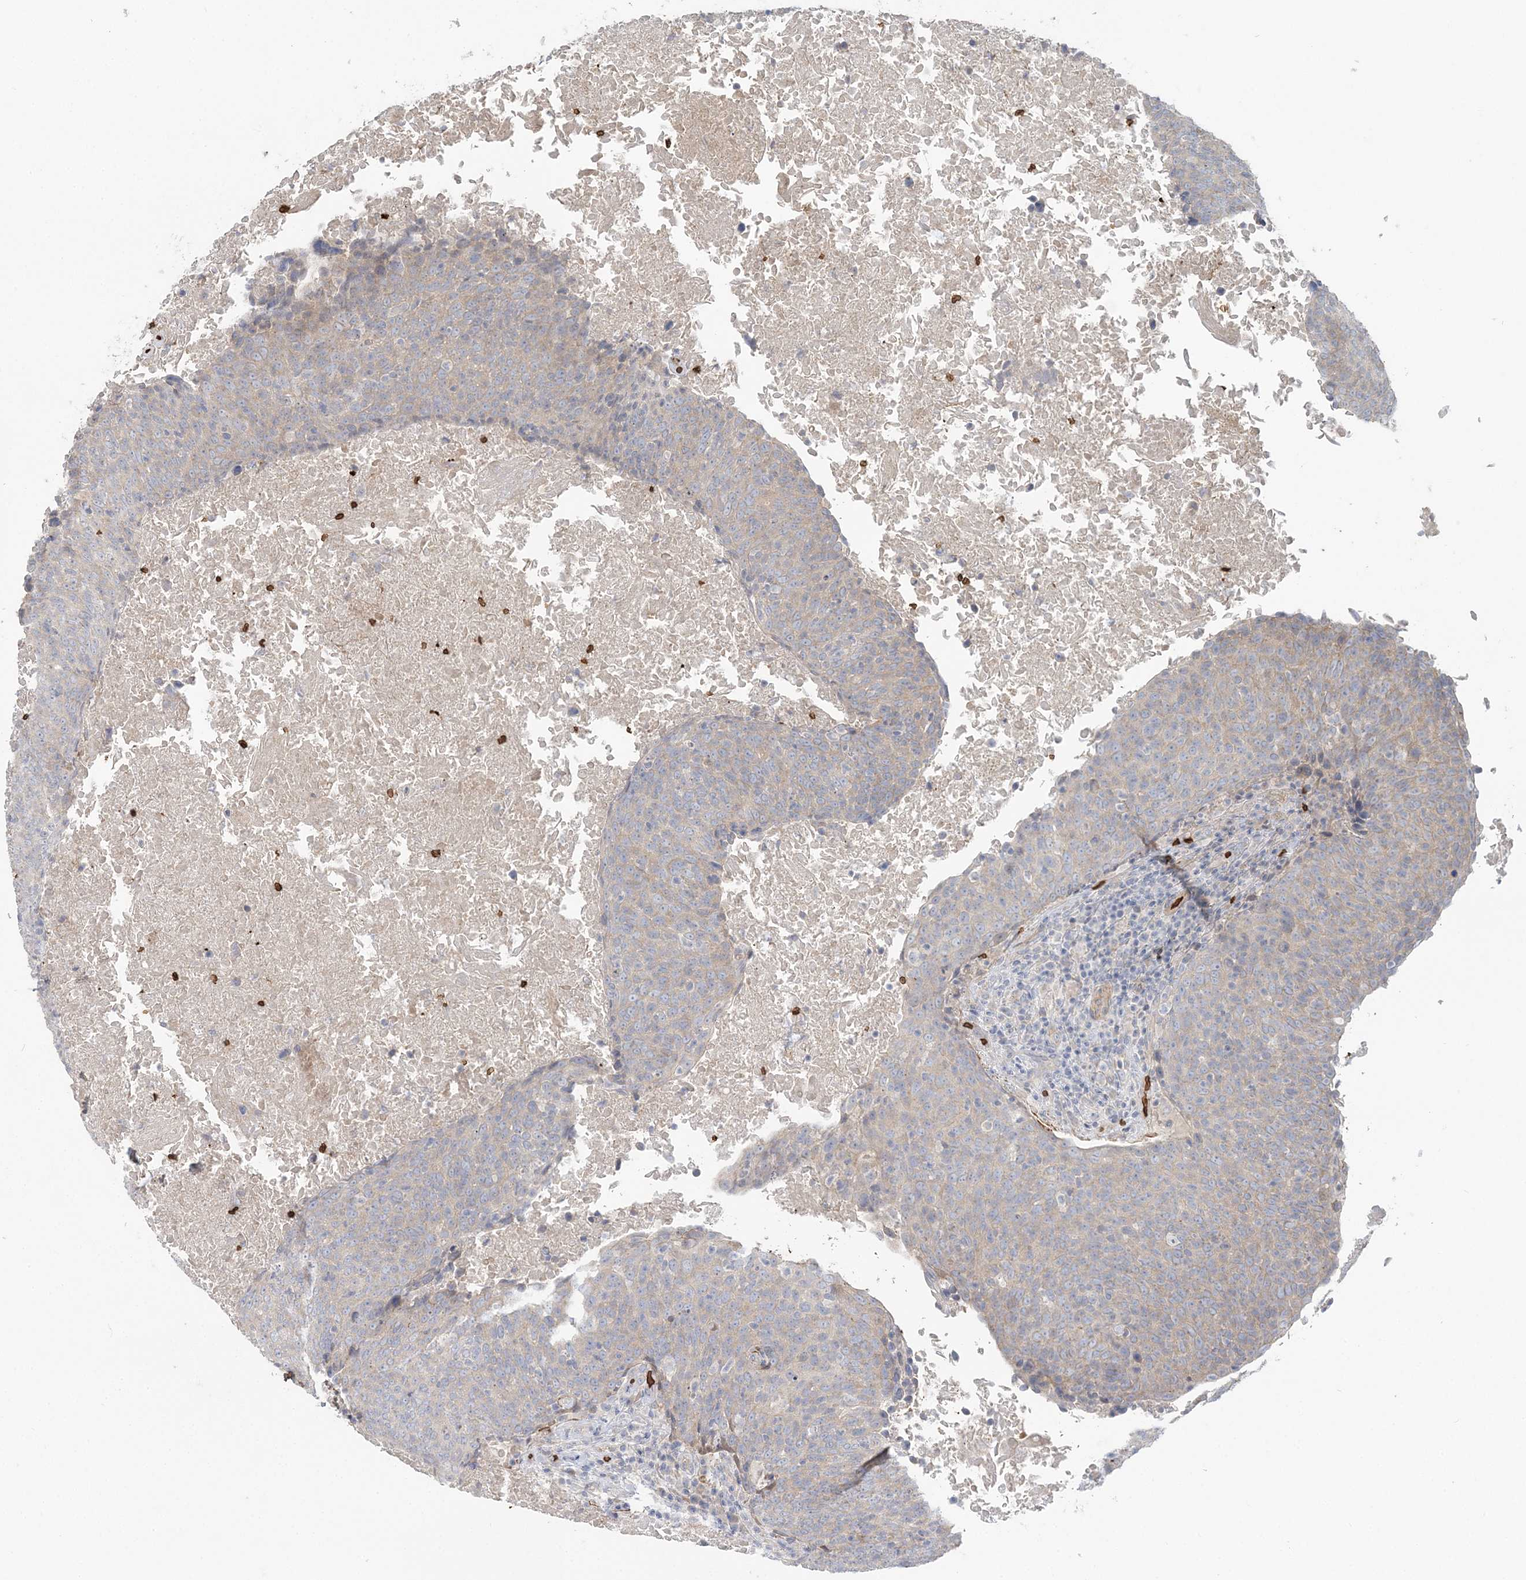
{"staining": {"intensity": "weak", "quantity": "<25%", "location": "cytoplasmic/membranous"}, "tissue": "head and neck cancer", "cell_type": "Tumor cells", "image_type": "cancer", "snomed": [{"axis": "morphology", "description": "Squamous cell carcinoma, NOS"}, {"axis": "morphology", "description": "Squamous cell carcinoma, metastatic, NOS"}, {"axis": "topography", "description": "Lymph node"}, {"axis": "topography", "description": "Head-Neck"}], "caption": "The immunohistochemistry (IHC) photomicrograph has no significant staining in tumor cells of head and neck squamous cell carcinoma tissue.", "gene": "SERINC1", "patient": {"sex": "male", "age": 62}}